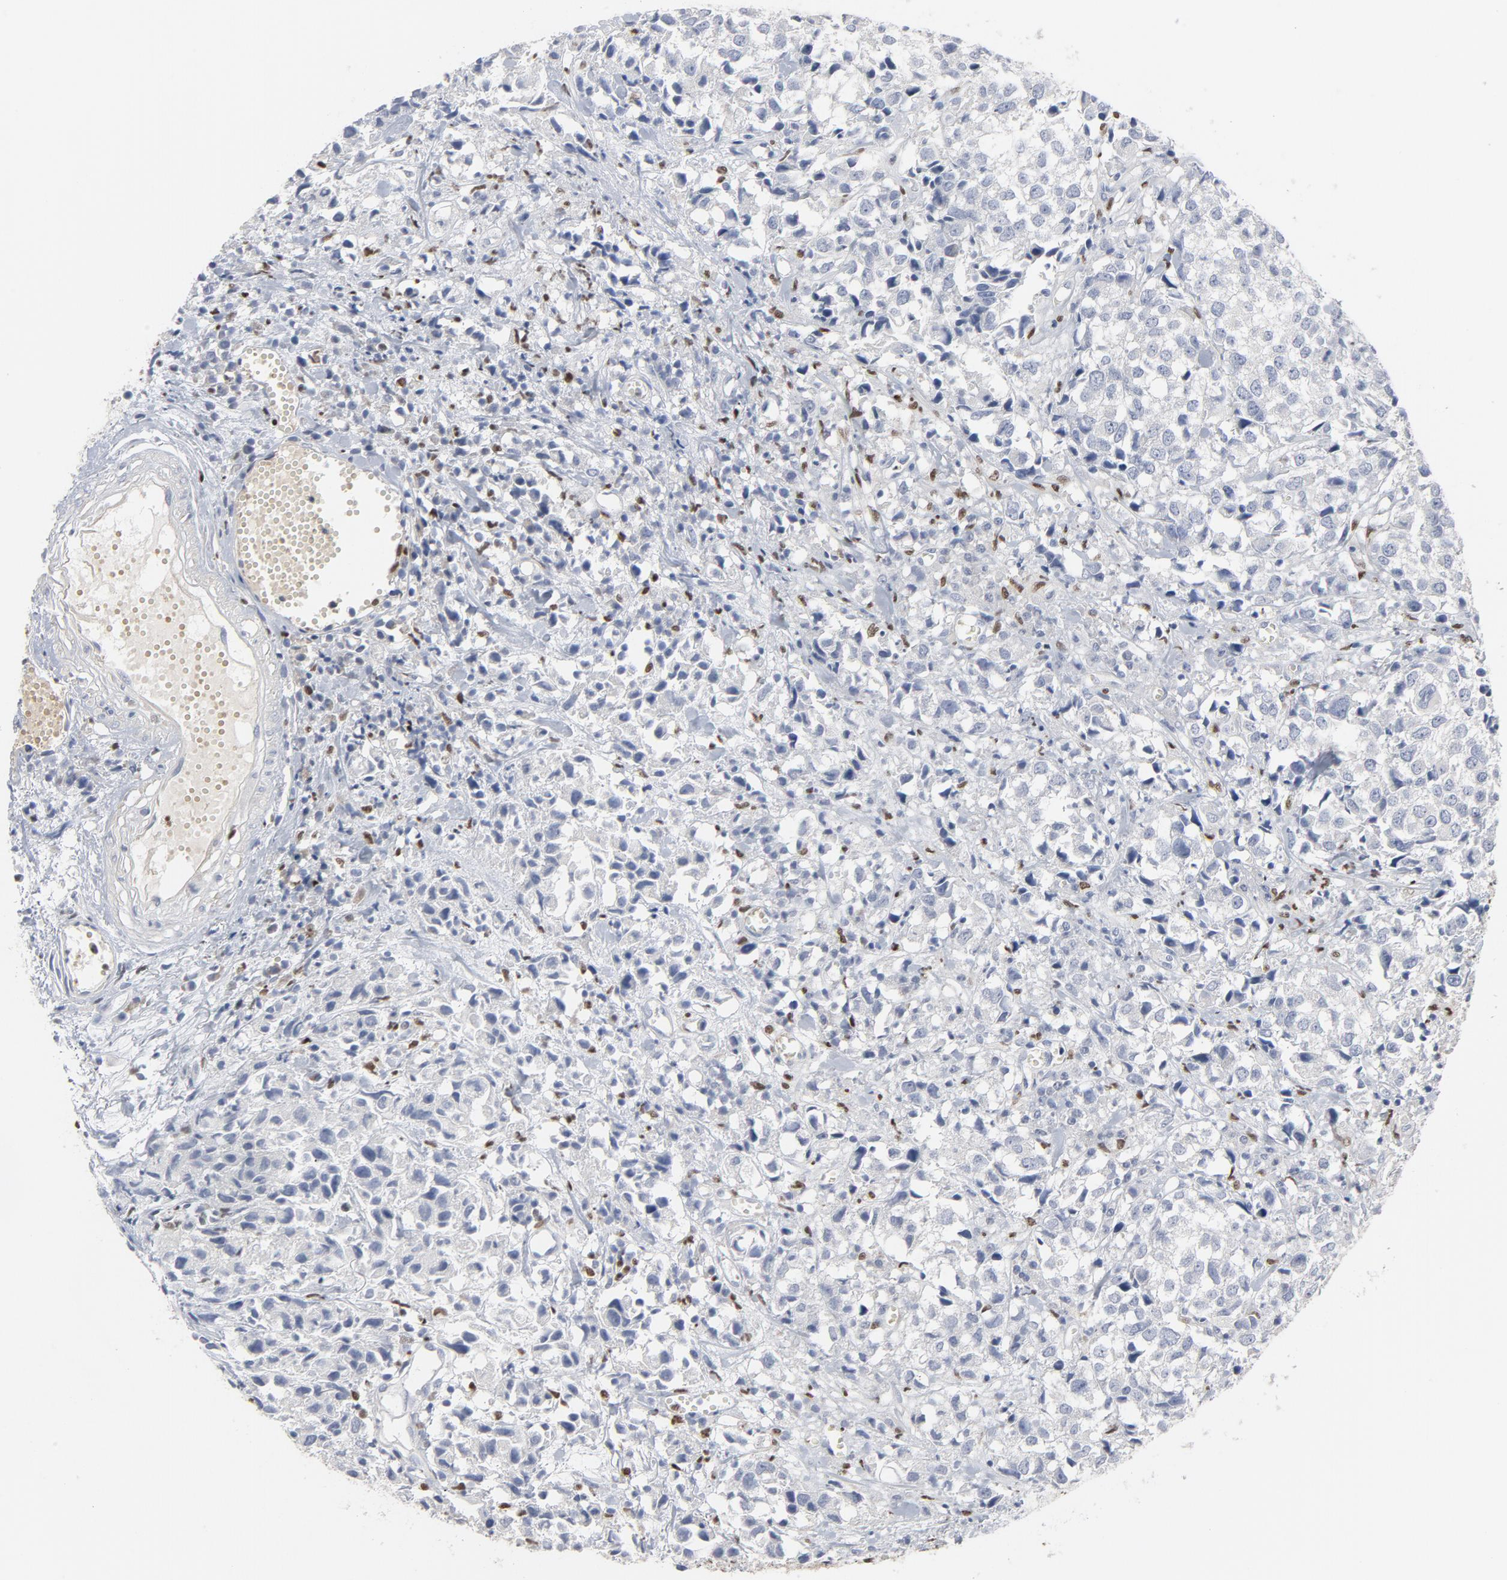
{"staining": {"intensity": "negative", "quantity": "none", "location": "none"}, "tissue": "urothelial cancer", "cell_type": "Tumor cells", "image_type": "cancer", "snomed": [{"axis": "morphology", "description": "Urothelial carcinoma, High grade"}, {"axis": "topography", "description": "Urinary bladder"}], "caption": "A high-resolution histopathology image shows immunohistochemistry (IHC) staining of urothelial carcinoma (high-grade), which shows no significant positivity in tumor cells.", "gene": "SPI1", "patient": {"sex": "female", "age": 75}}